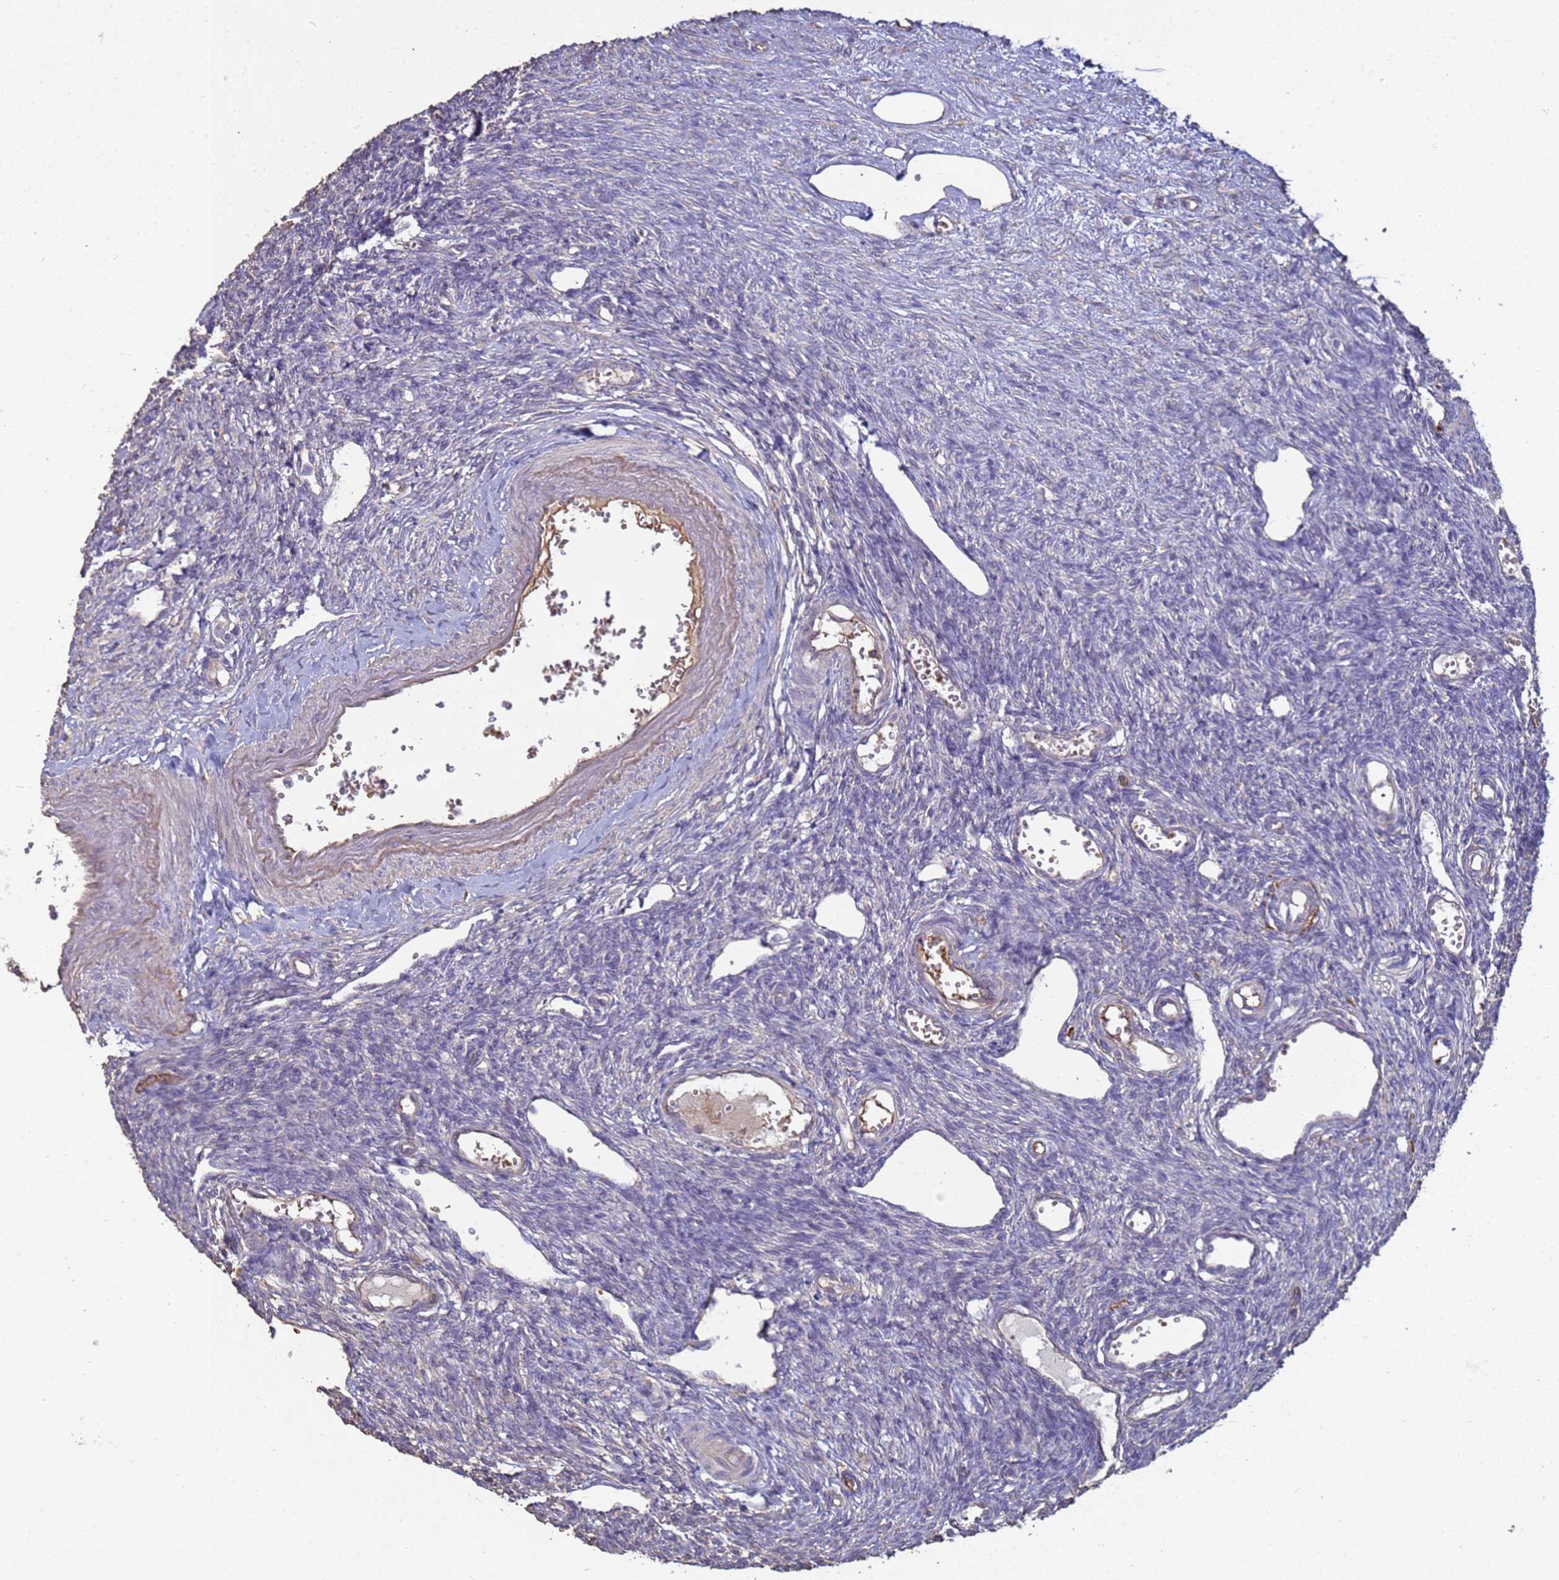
{"staining": {"intensity": "weak", "quantity": "25%-75%", "location": "cytoplasmic/membranous"}, "tissue": "ovary", "cell_type": "Follicle cells", "image_type": "normal", "snomed": [{"axis": "morphology", "description": "Normal tissue, NOS"}, {"axis": "morphology", "description": "Cyst, NOS"}, {"axis": "topography", "description": "Ovary"}], "caption": "Benign ovary exhibits weak cytoplasmic/membranous positivity in approximately 25%-75% of follicle cells, visualized by immunohistochemistry.", "gene": "SGIP1", "patient": {"sex": "female", "age": 33}}